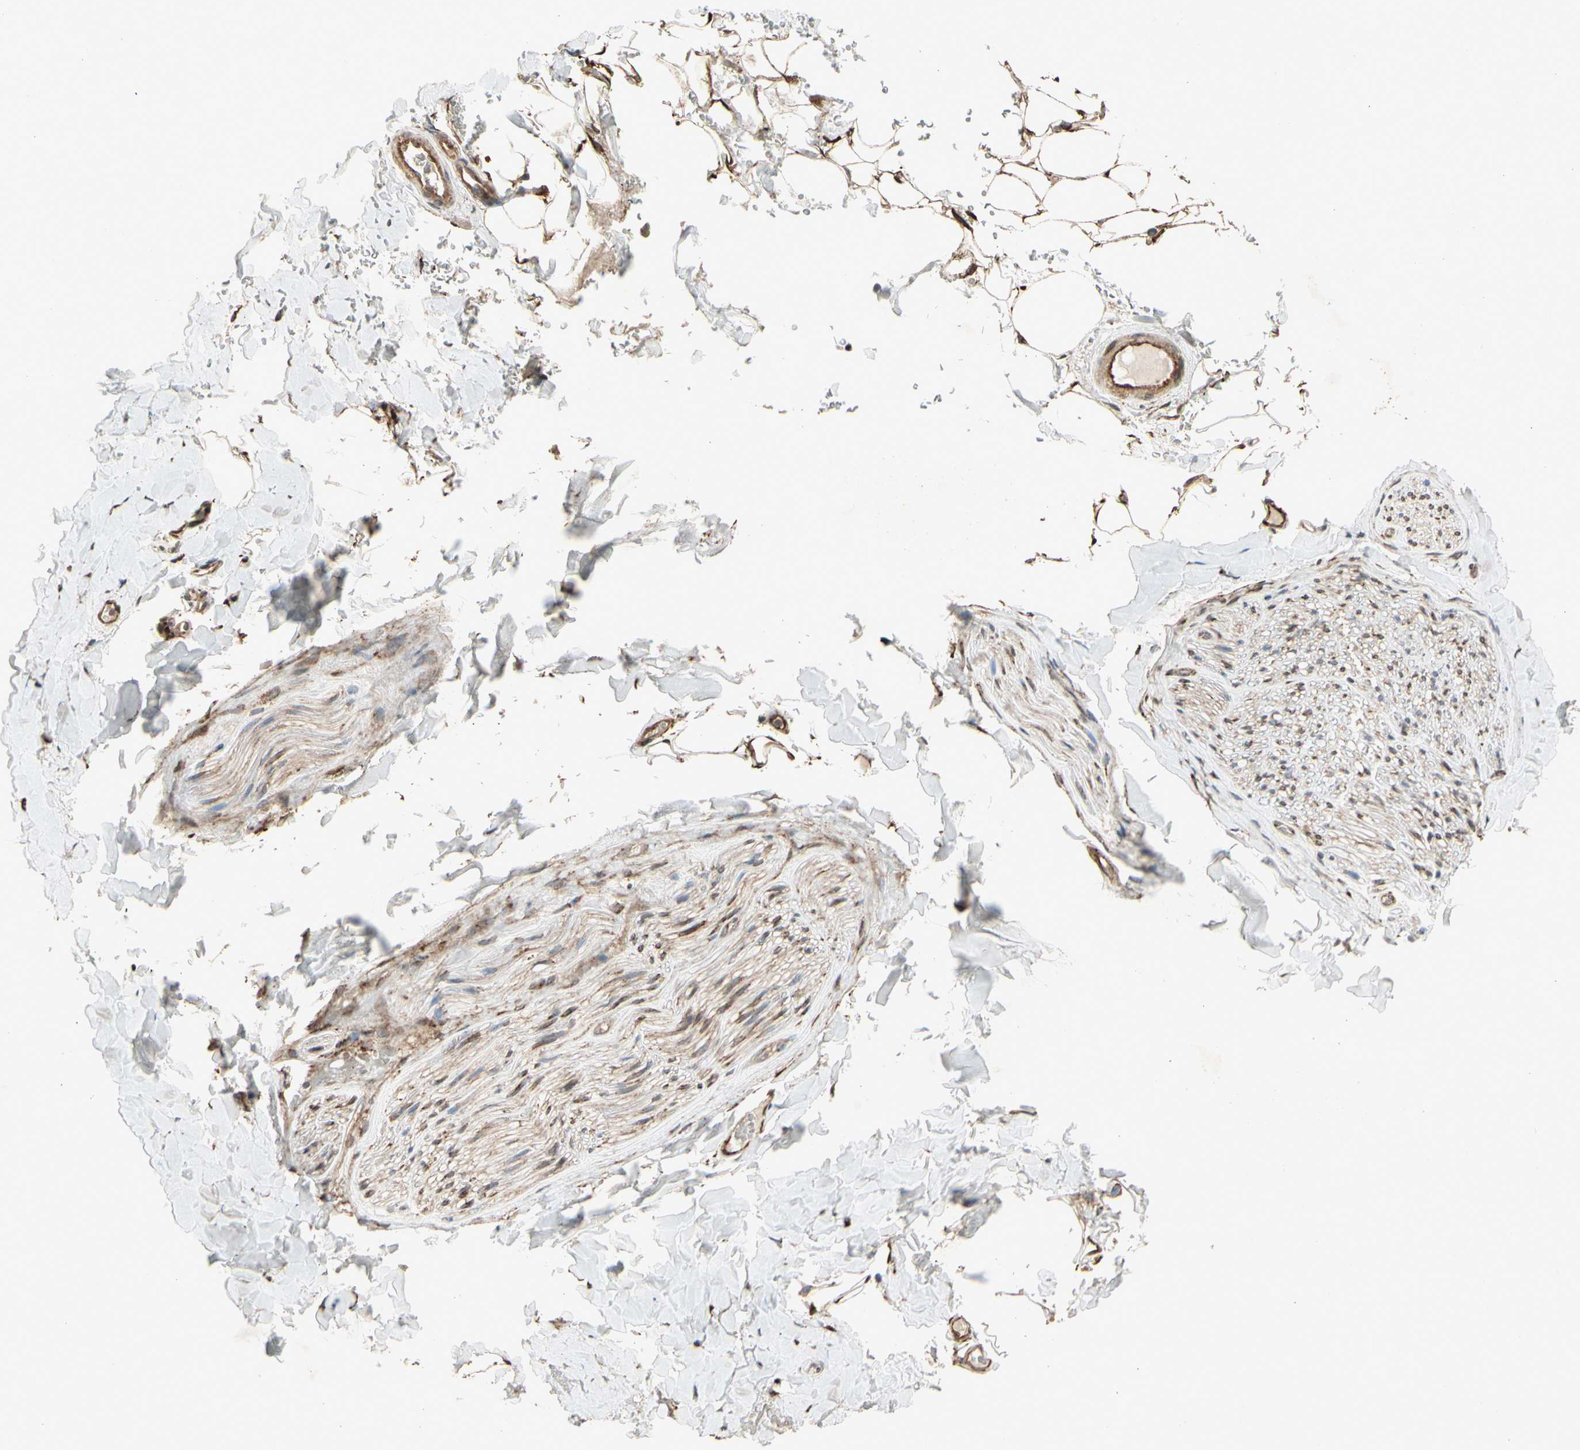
{"staining": {"intensity": "moderate", "quantity": ">75%", "location": "cytoplasmic/membranous"}, "tissue": "adipose tissue", "cell_type": "Adipocytes", "image_type": "normal", "snomed": [{"axis": "morphology", "description": "Normal tissue, NOS"}, {"axis": "topography", "description": "Peripheral nerve tissue"}], "caption": "This image exhibits immunohistochemistry (IHC) staining of normal human adipose tissue, with medium moderate cytoplasmic/membranous staining in approximately >75% of adipocytes.", "gene": "SLC39A9", "patient": {"sex": "male", "age": 70}}